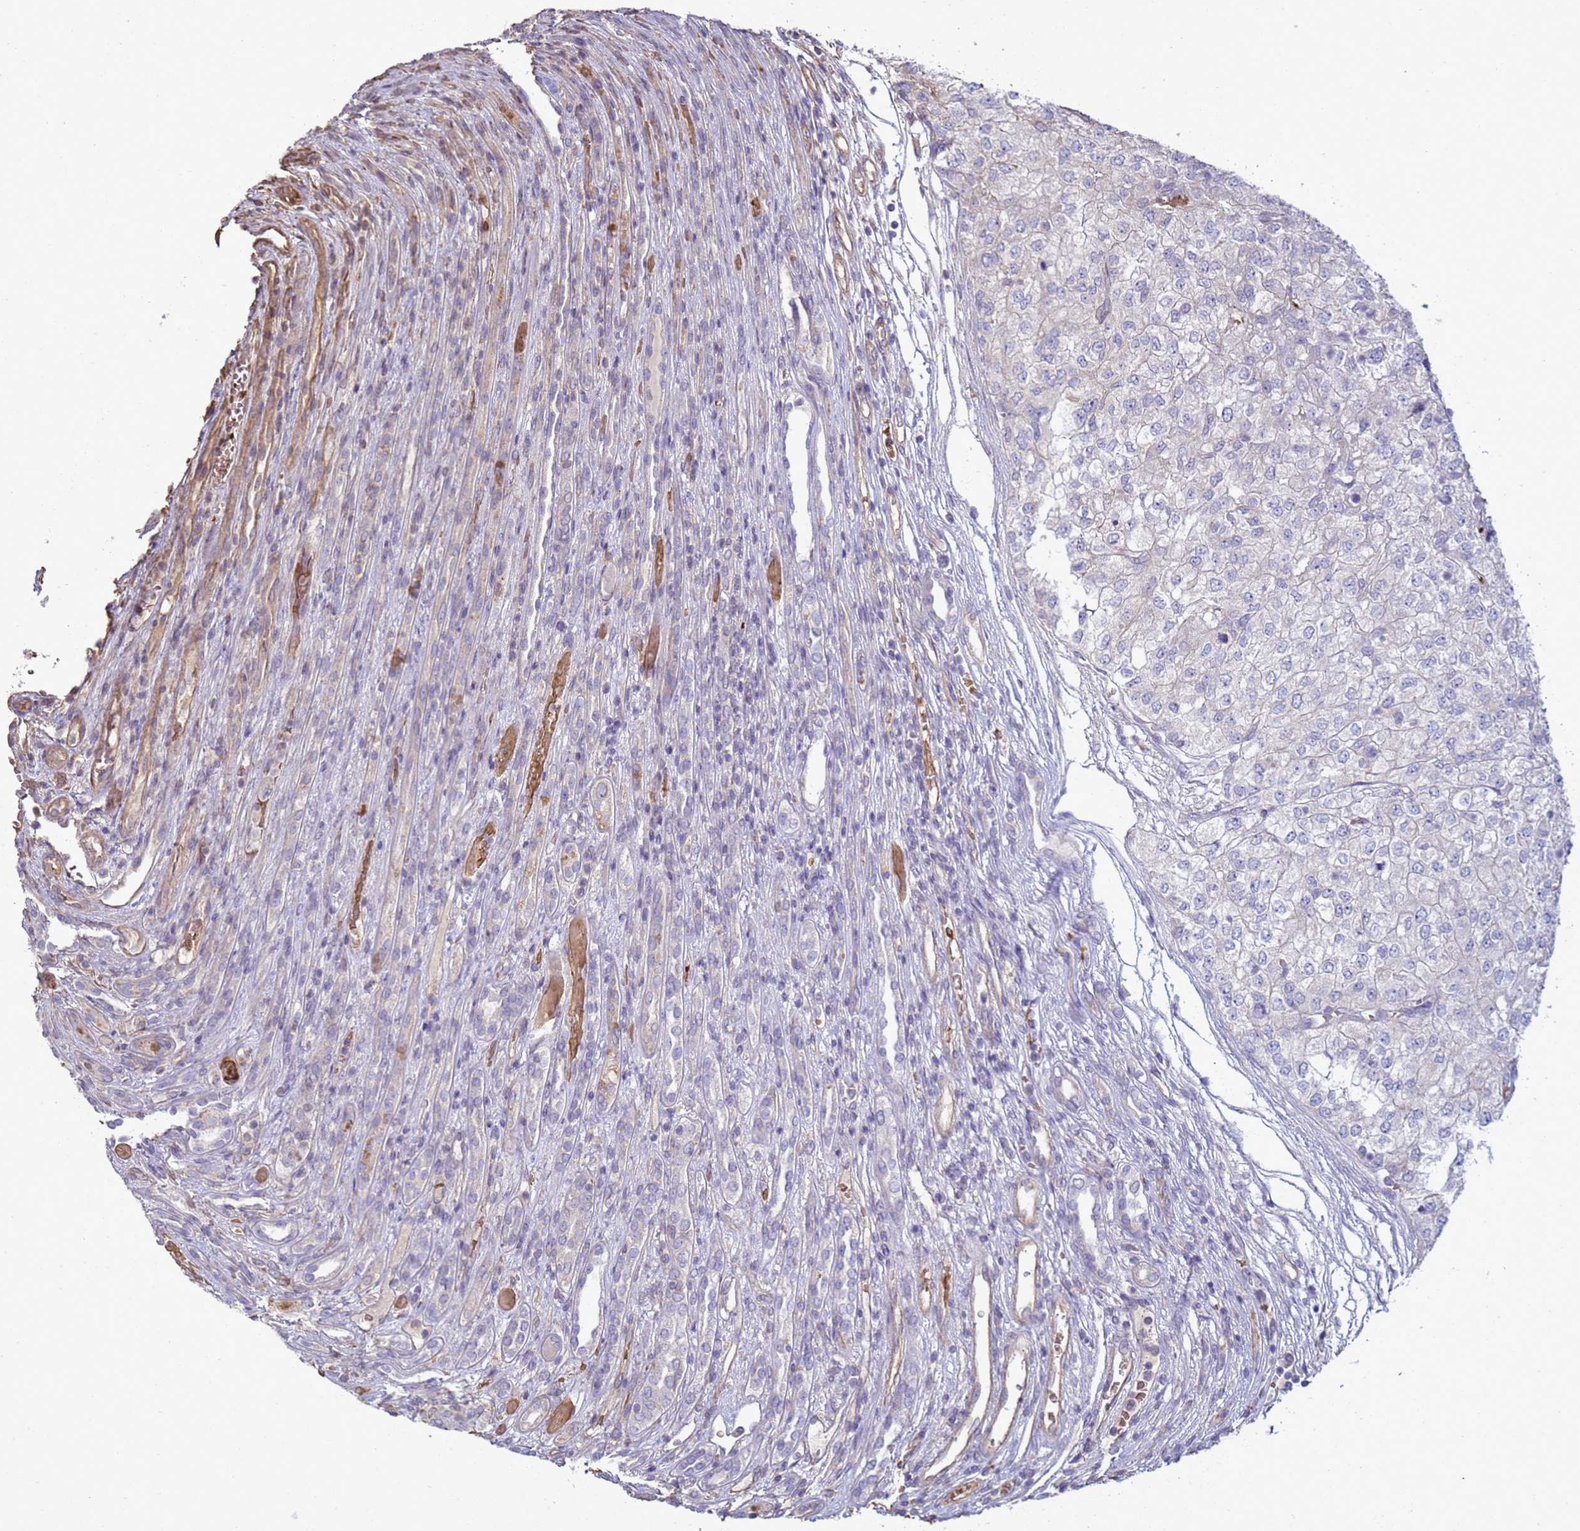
{"staining": {"intensity": "negative", "quantity": "none", "location": "none"}, "tissue": "renal cancer", "cell_type": "Tumor cells", "image_type": "cancer", "snomed": [{"axis": "morphology", "description": "Adenocarcinoma, NOS"}, {"axis": "topography", "description": "Kidney"}], "caption": "Immunohistochemistry histopathology image of renal cancer stained for a protein (brown), which exhibits no positivity in tumor cells.", "gene": "SGIP1", "patient": {"sex": "female", "age": 54}}